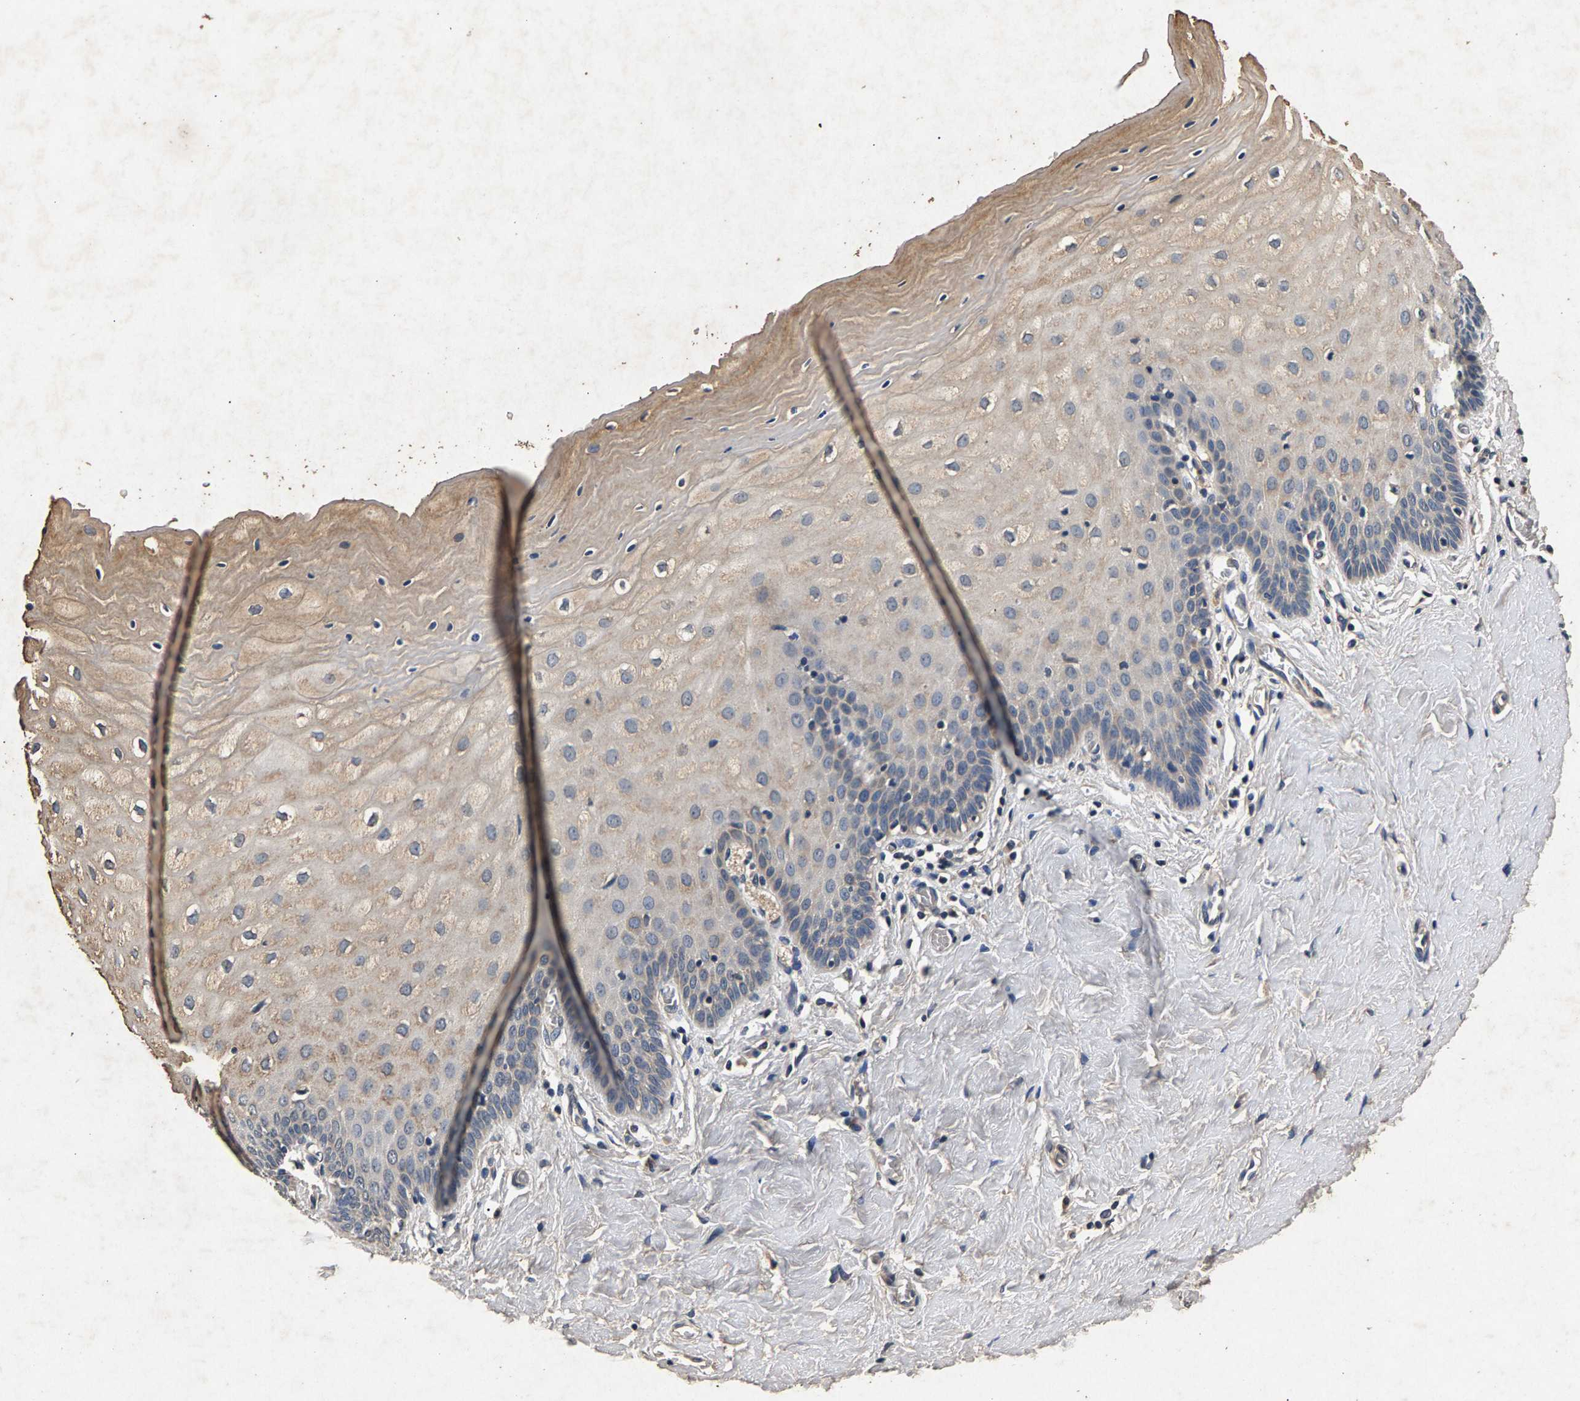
{"staining": {"intensity": "strong", "quantity": ">75%", "location": "cytoplasmic/membranous"}, "tissue": "cervix", "cell_type": "Glandular cells", "image_type": "normal", "snomed": [{"axis": "morphology", "description": "Normal tissue, NOS"}, {"axis": "topography", "description": "Cervix"}], "caption": "Immunohistochemistry photomicrograph of unremarkable cervix stained for a protein (brown), which demonstrates high levels of strong cytoplasmic/membranous positivity in approximately >75% of glandular cells.", "gene": "PPP1CC", "patient": {"sex": "female", "age": 55}}